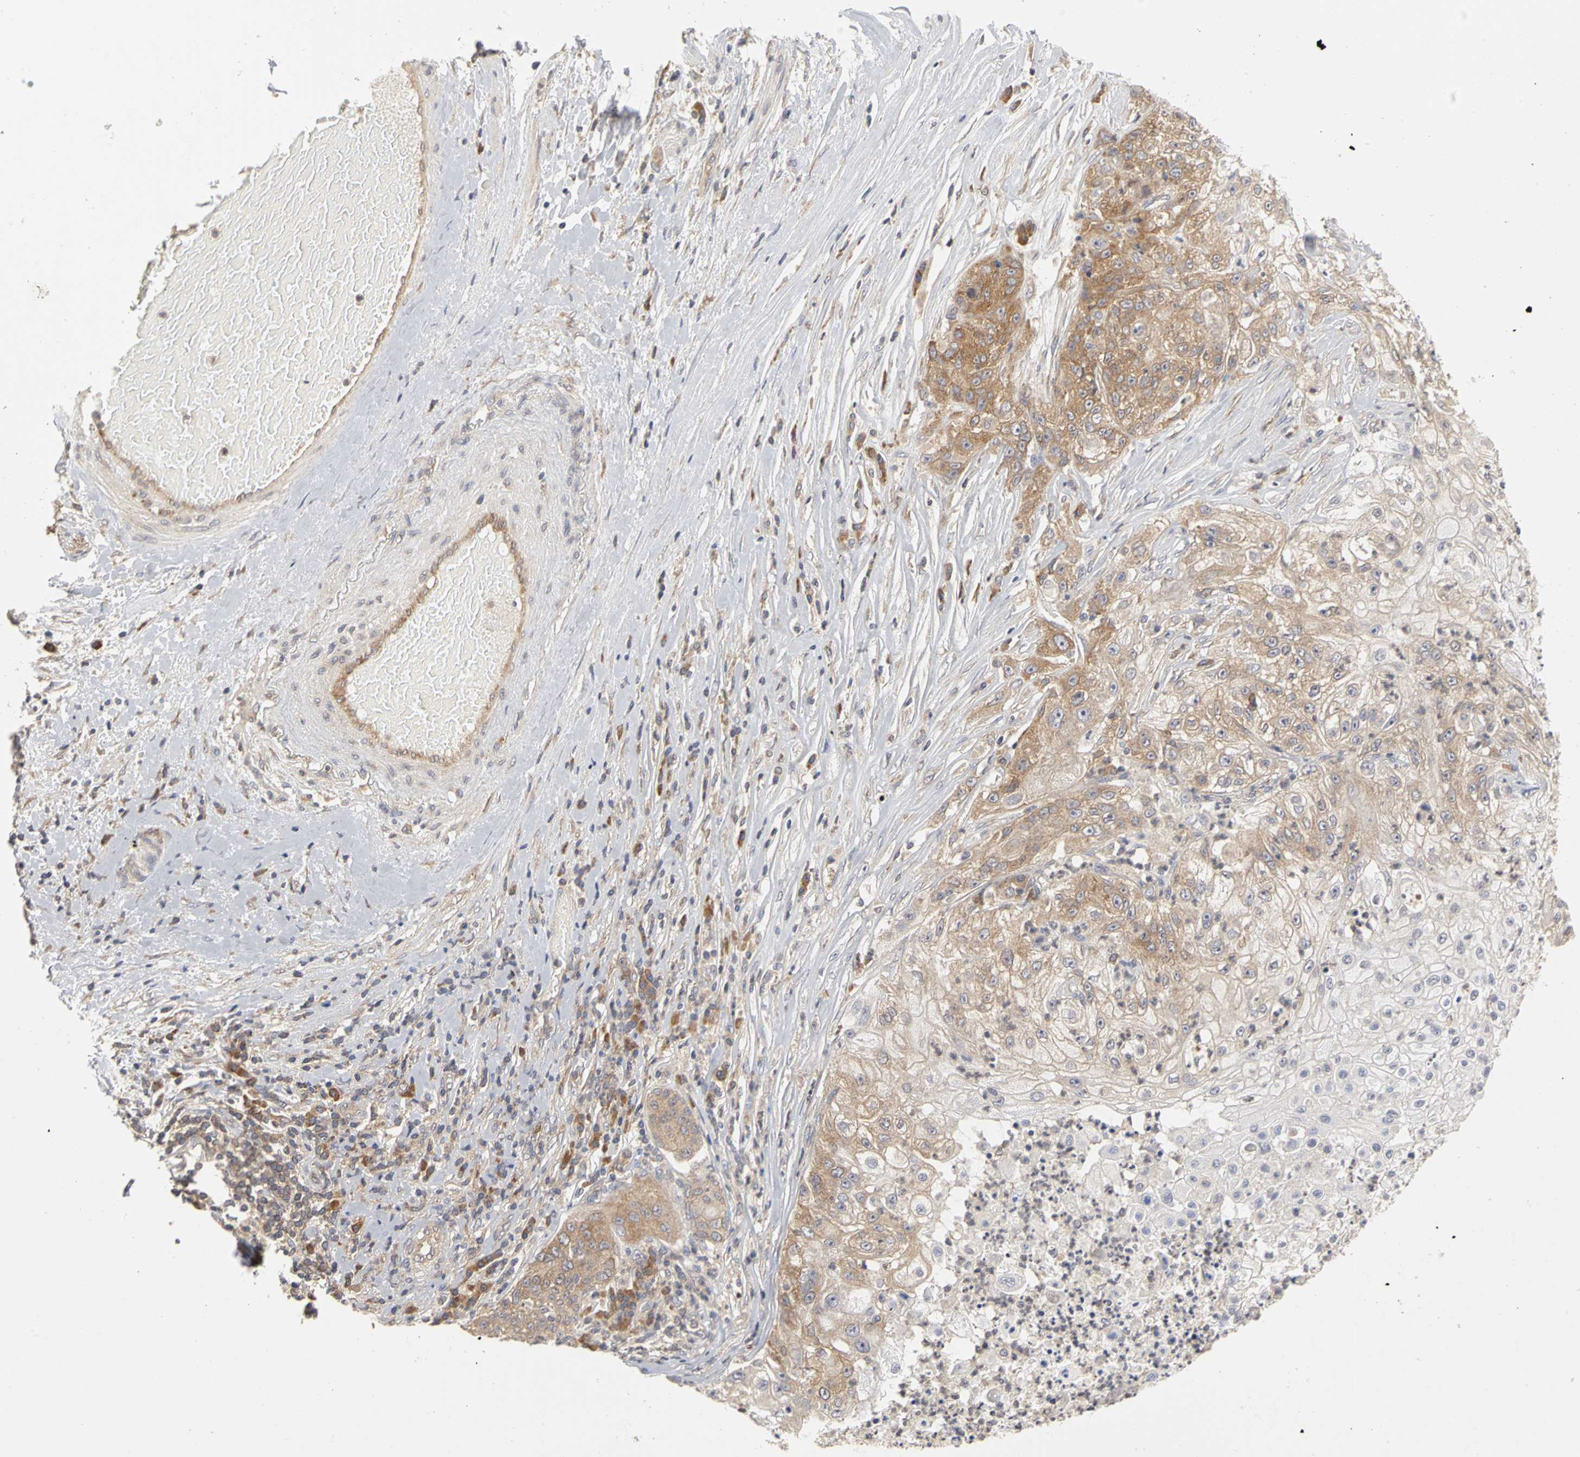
{"staining": {"intensity": "moderate", "quantity": "25%-75%", "location": "cytoplasmic/membranous"}, "tissue": "lung cancer", "cell_type": "Tumor cells", "image_type": "cancer", "snomed": [{"axis": "morphology", "description": "Inflammation, NOS"}, {"axis": "morphology", "description": "Squamous cell carcinoma, NOS"}, {"axis": "topography", "description": "Lymph node"}, {"axis": "topography", "description": "Soft tissue"}, {"axis": "topography", "description": "Lung"}], "caption": "Moderate cytoplasmic/membranous protein positivity is present in approximately 25%-75% of tumor cells in lung cancer.", "gene": "IRAK1", "patient": {"sex": "male", "age": 66}}